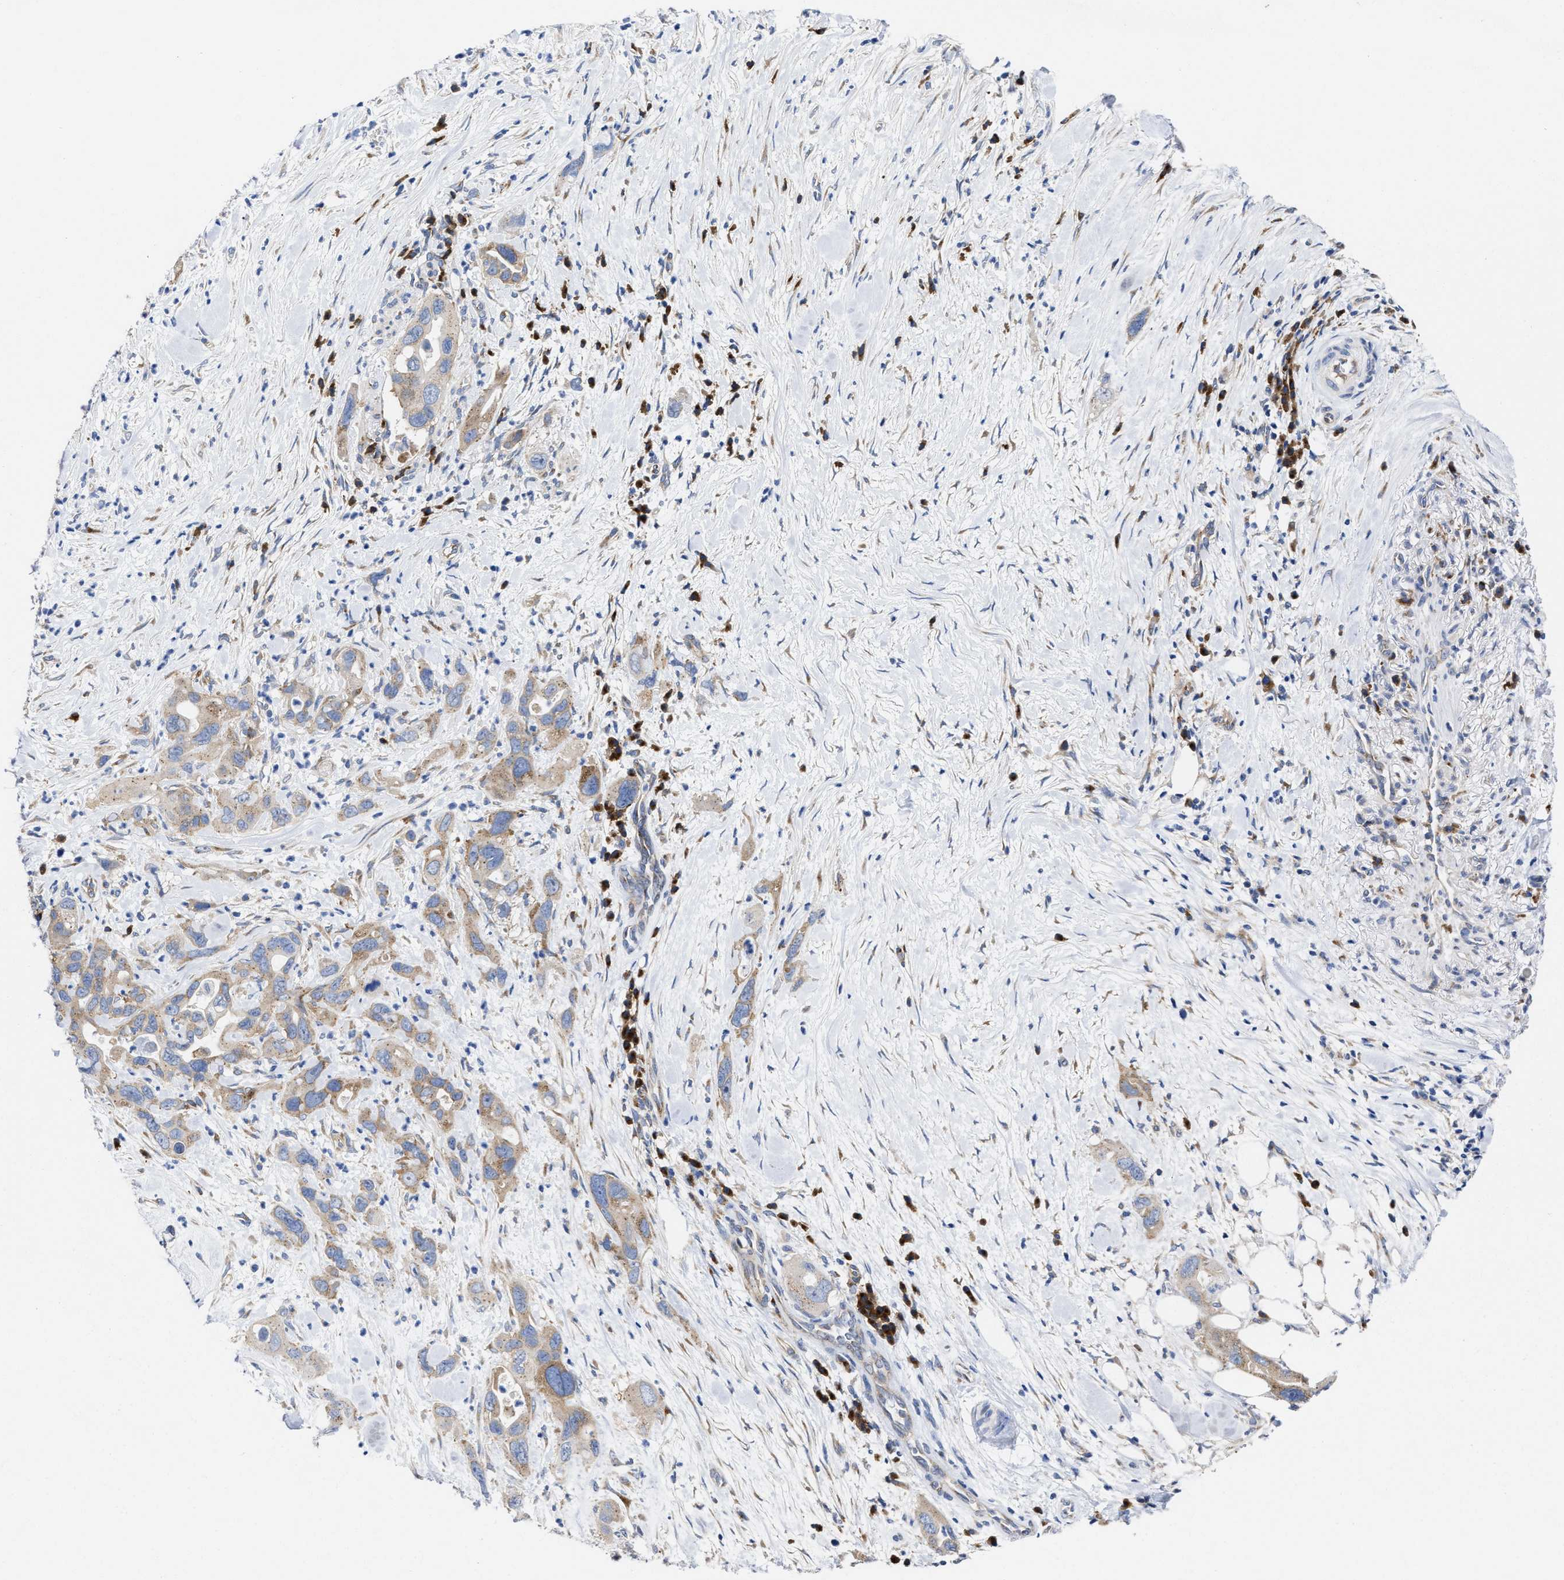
{"staining": {"intensity": "moderate", "quantity": "25%-75%", "location": "cytoplasmic/membranous"}, "tissue": "pancreatic cancer", "cell_type": "Tumor cells", "image_type": "cancer", "snomed": [{"axis": "morphology", "description": "Adenocarcinoma, NOS"}, {"axis": "topography", "description": "Pancreas"}], "caption": "Pancreatic cancer (adenocarcinoma) stained with a protein marker exhibits moderate staining in tumor cells.", "gene": "PPP1R15A", "patient": {"sex": "female", "age": 70}}